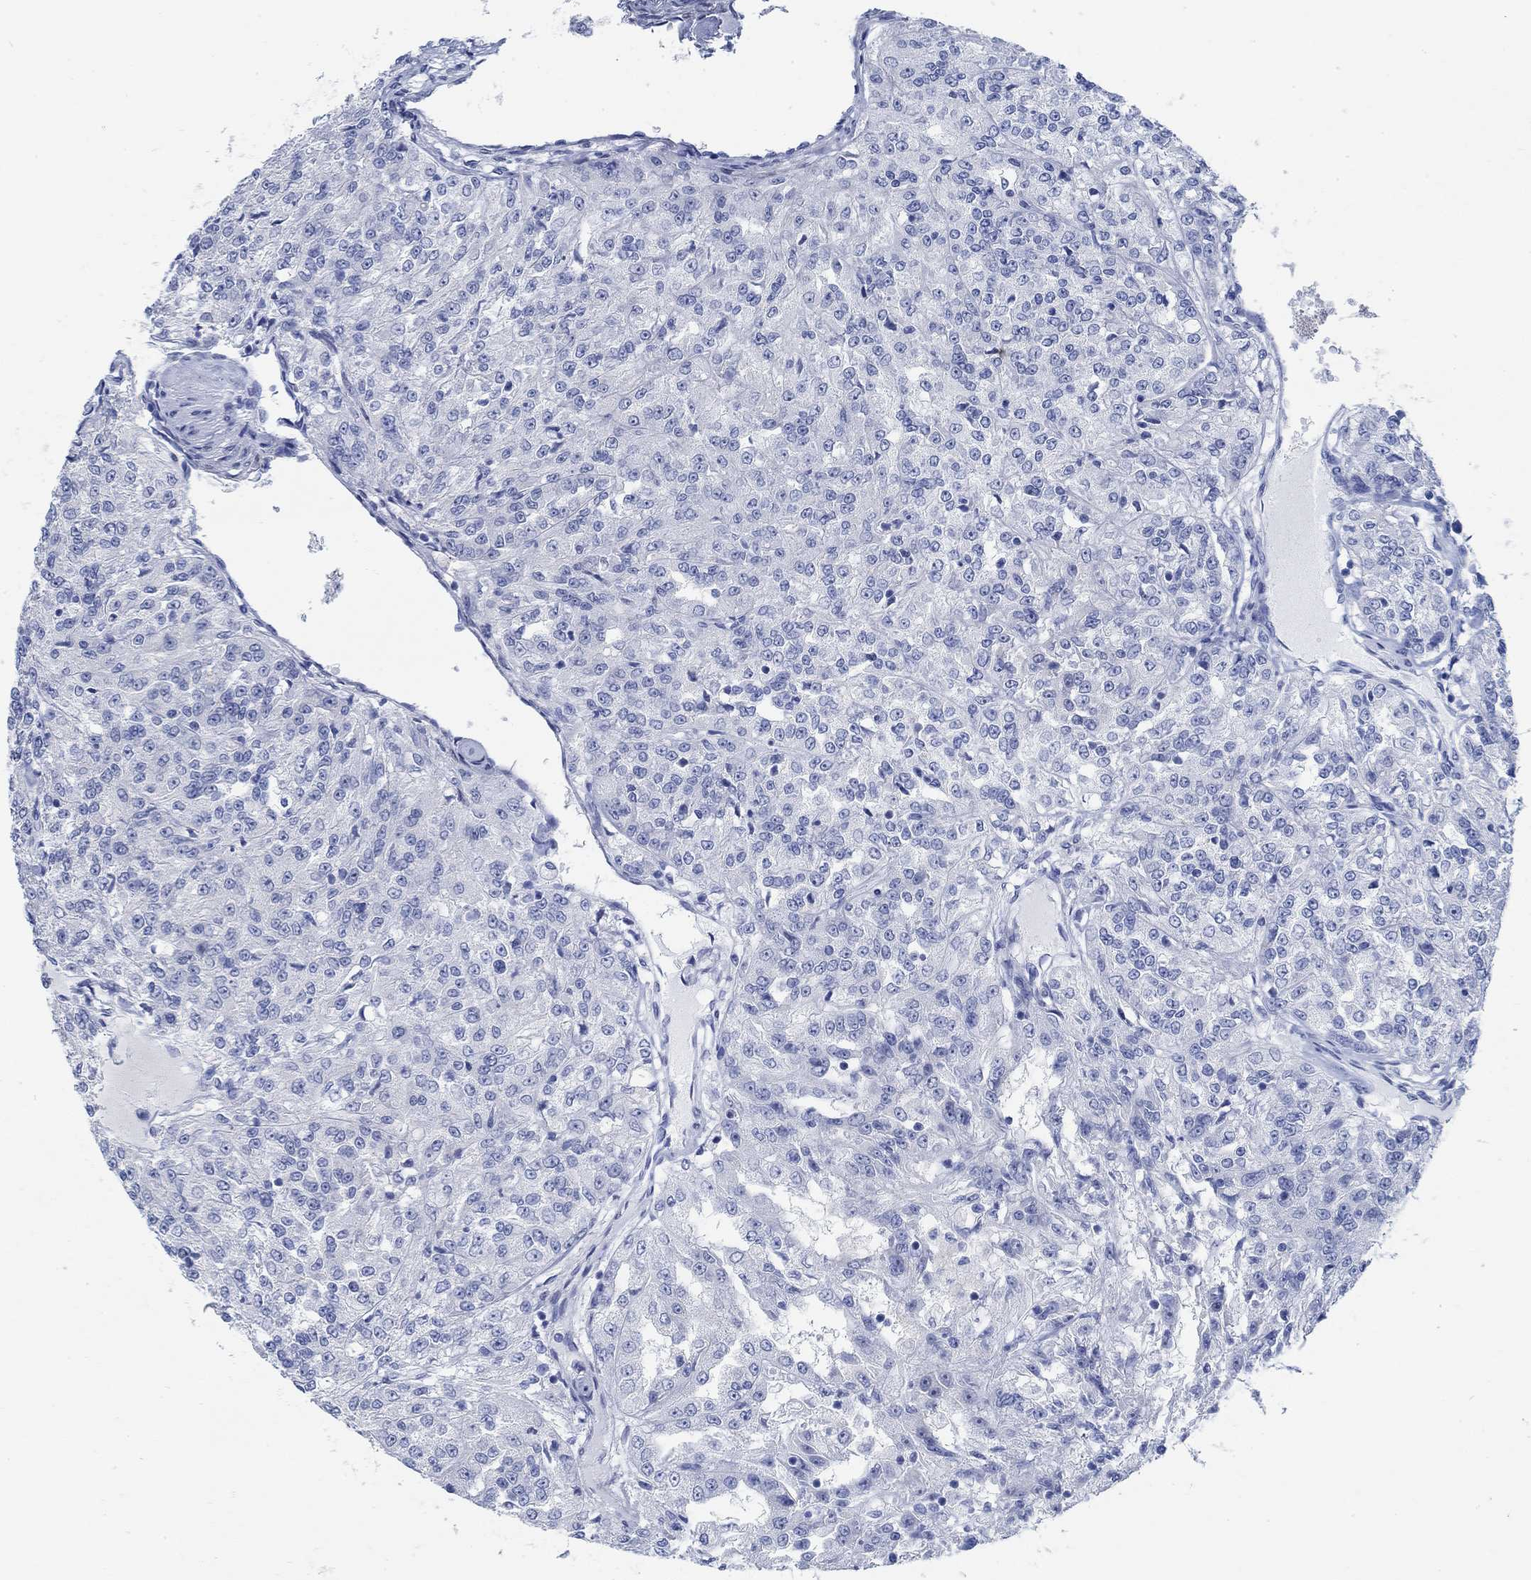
{"staining": {"intensity": "negative", "quantity": "none", "location": "none"}, "tissue": "renal cancer", "cell_type": "Tumor cells", "image_type": "cancer", "snomed": [{"axis": "morphology", "description": "Adenocarcinoma, NOS"}, {"axis": "topography", "description": "Kidney"}], "caption": "Immunohistochemistry (IHC) of renal adenocarcinoma demonstrates no staining in tumor cells.", "gene": "RBM20", "patient": {"sex": "female", "age": 63}}